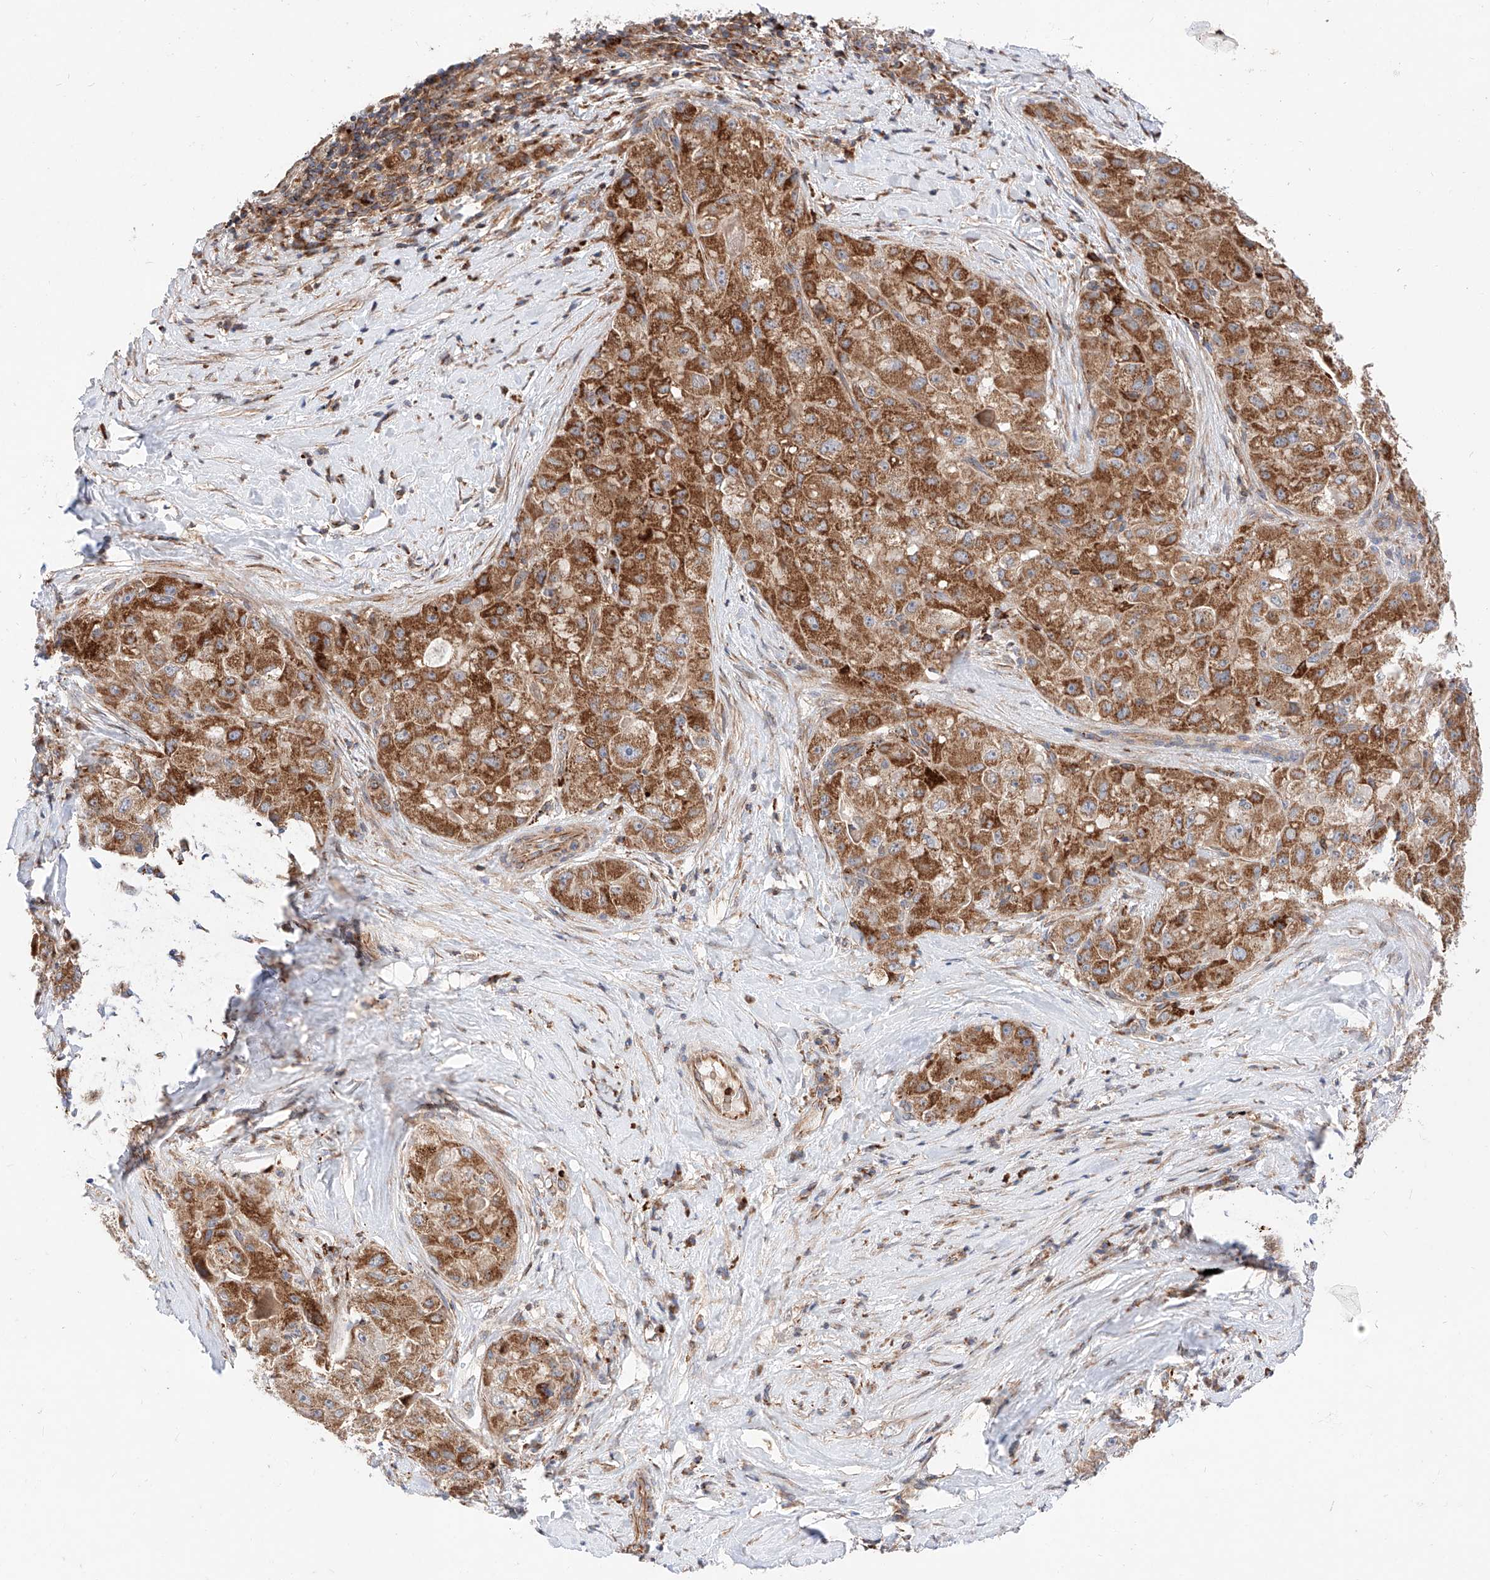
{"staining": {"intensity": "strong", "quantity": ">75%", "location": "cytoplasmic/membranous"}, "tissue": "liver cancer", "cell_type": "Tumor cells", "image_type": "cancer", "snomed": [{"axis": "morphology", "description": "Carcinoma, Hepatocellular, NOS"}, {"axis": "topography", "description": "Liver"}], "caption": "Brown immunohistochemical staining in liver cancer displays strong cytoplasmic/membranous expression in approximately >75% of tumor cells.", "gene": "NR1D1", "patient": {"sex": "male", "age": 80}}